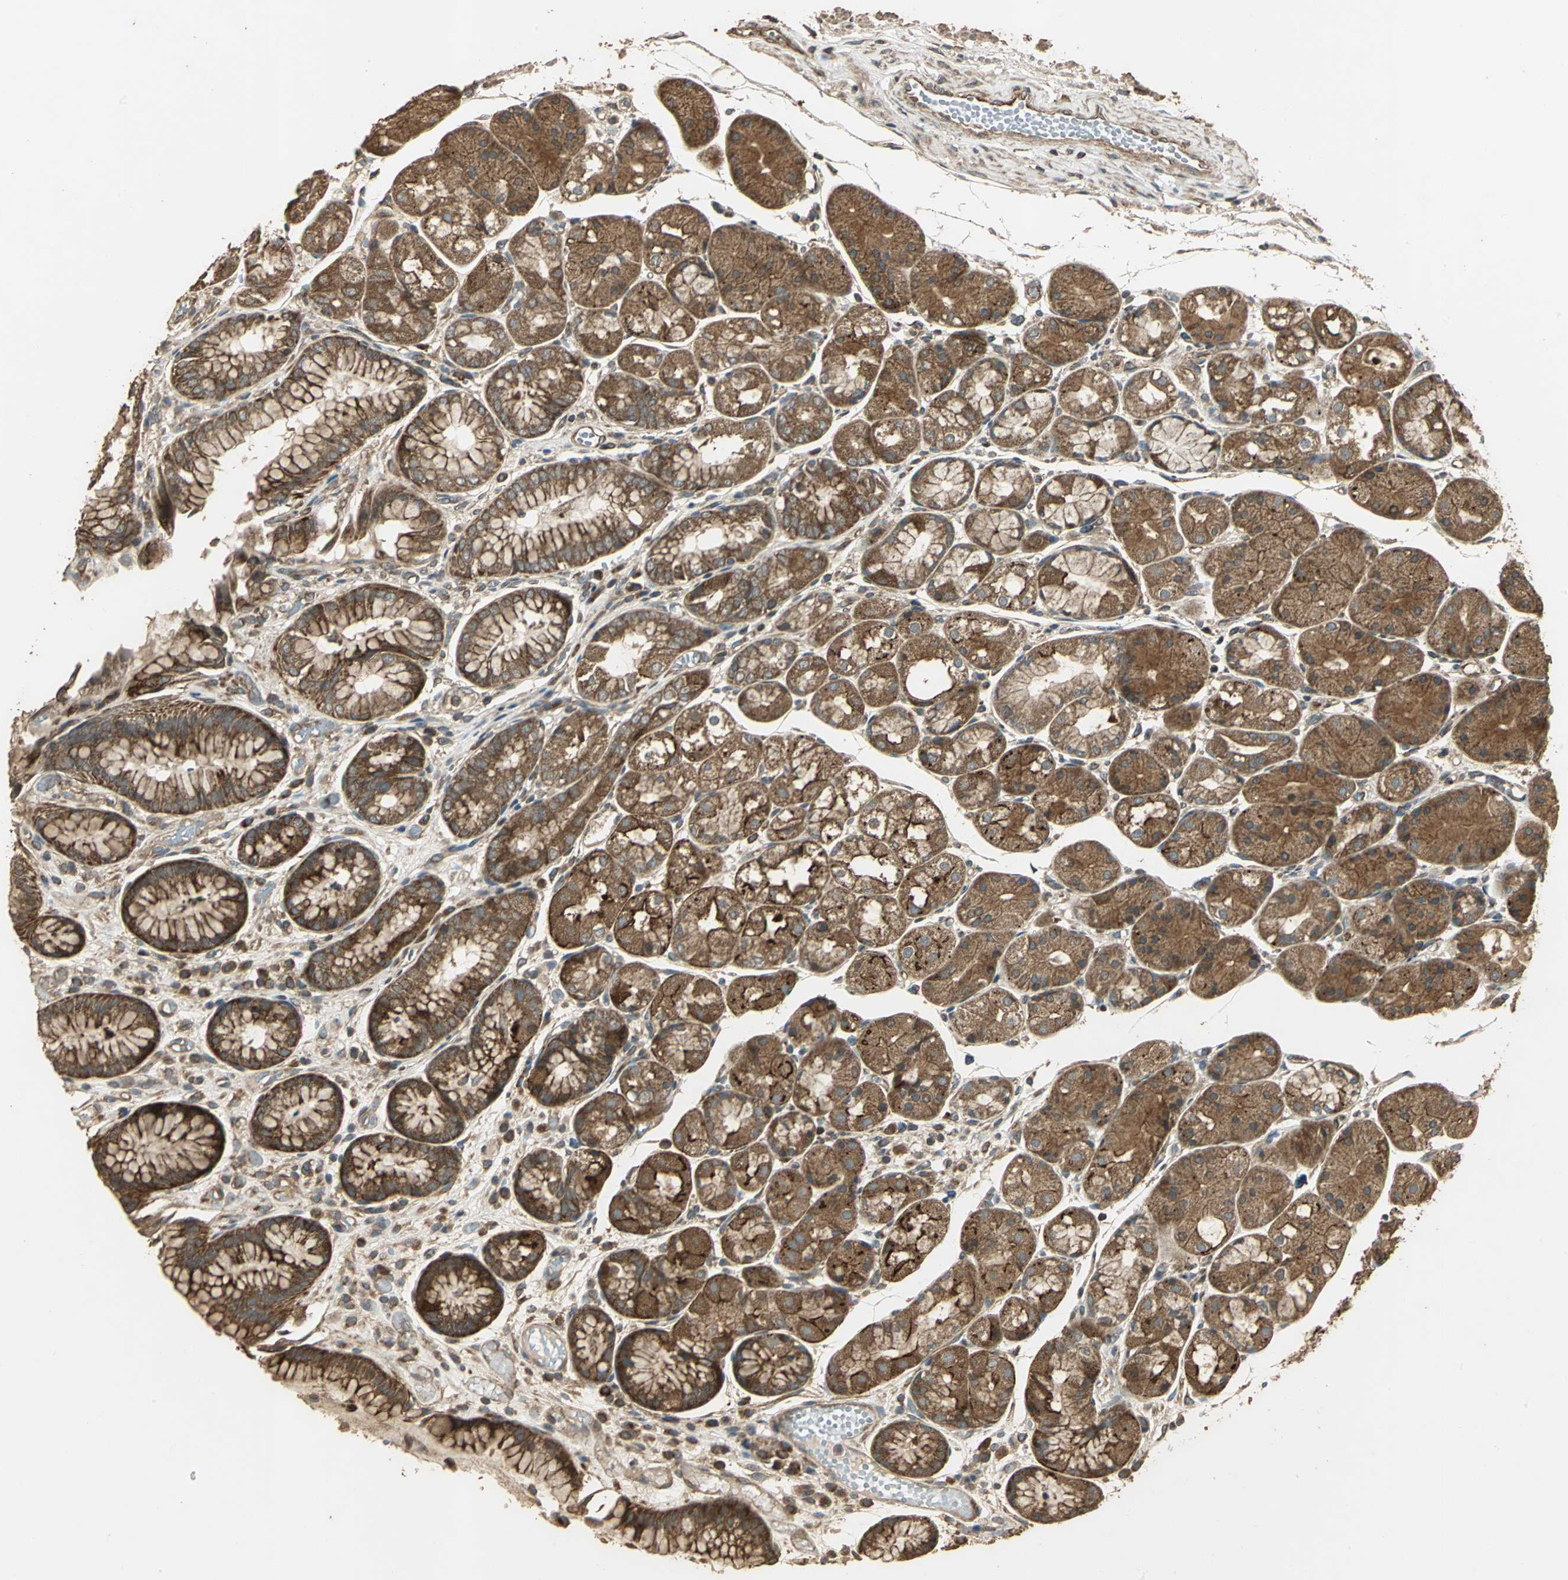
{"staining": {"intensity": "strong", "quantity": ">75%", "location": "cytoplasmic/membranous"}, "tissue": "stomach", "cell_type": "Glandular cells", "image_type": "normal", "snomed": [{"axis": "morphology", "description": "Normal tissue, NOS"}, {"axis": "topography", "description": "Stomach, upper"}], "caption": "Stomach stained with a brown dye shows strong cytoplasmic/membranous positive positivity in about >75% of glandular cells.", "gene": "KANK1", "patient": {"sex": "male", "age": 72}}